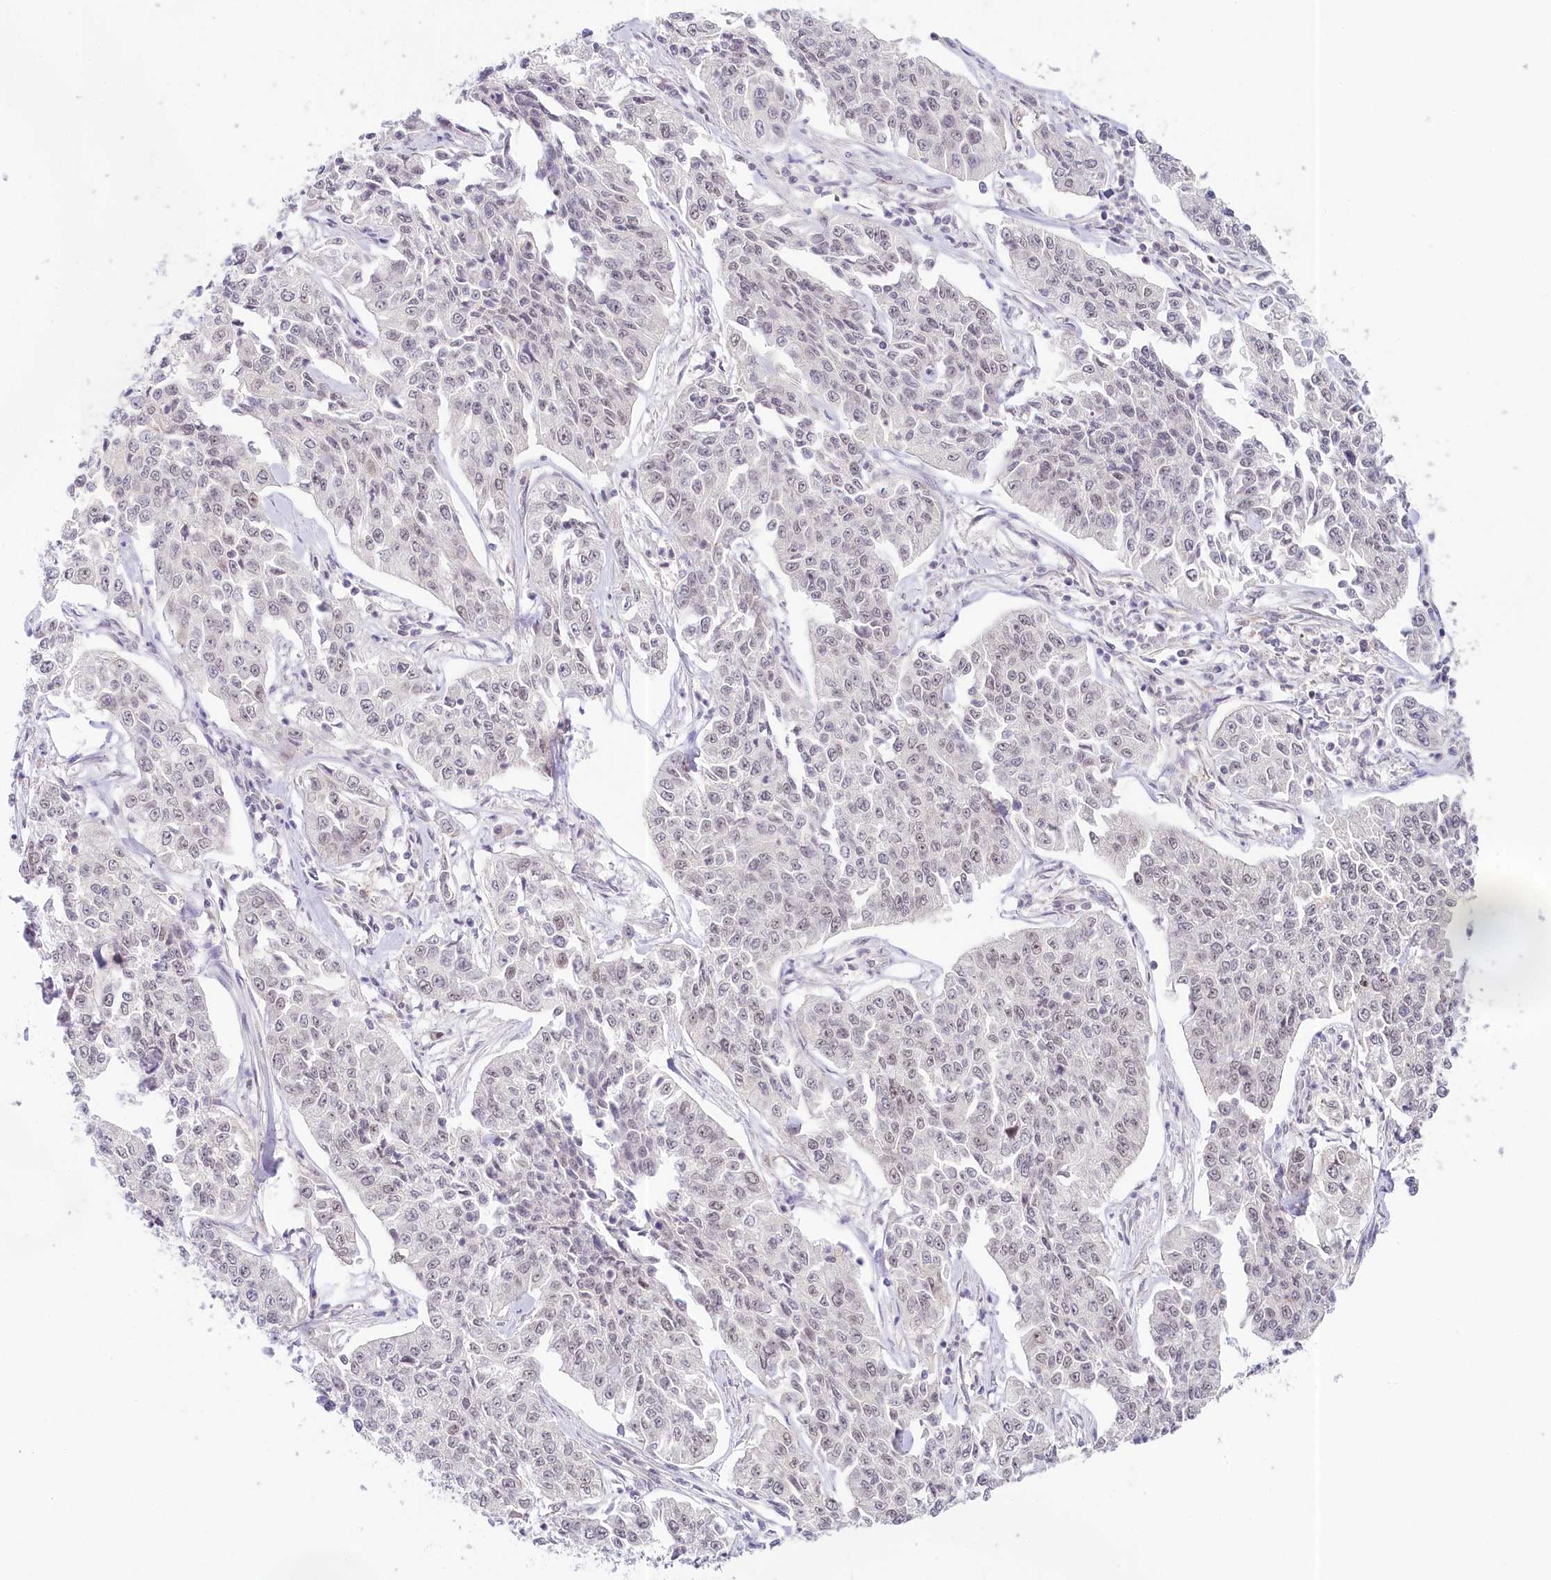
{"staining": {"intensity": "weak", "quantity": "<25%", "location": "nuclear"}, "tissue": "cervical cancer", "cell_type": "Tumor cells", "image_type": "cancer", "snomed": [{"axis": "morphology", "description": "Squamous cell carcinoma, NOS"}, {"axis": "topography", "description": "Cervix"}], "caption": "Tumor cells are negative for protein expression in human squamous cell carcinoma (cervical).", "gene": "AMTN", "patient": {"sex": "female", "age": 35}}